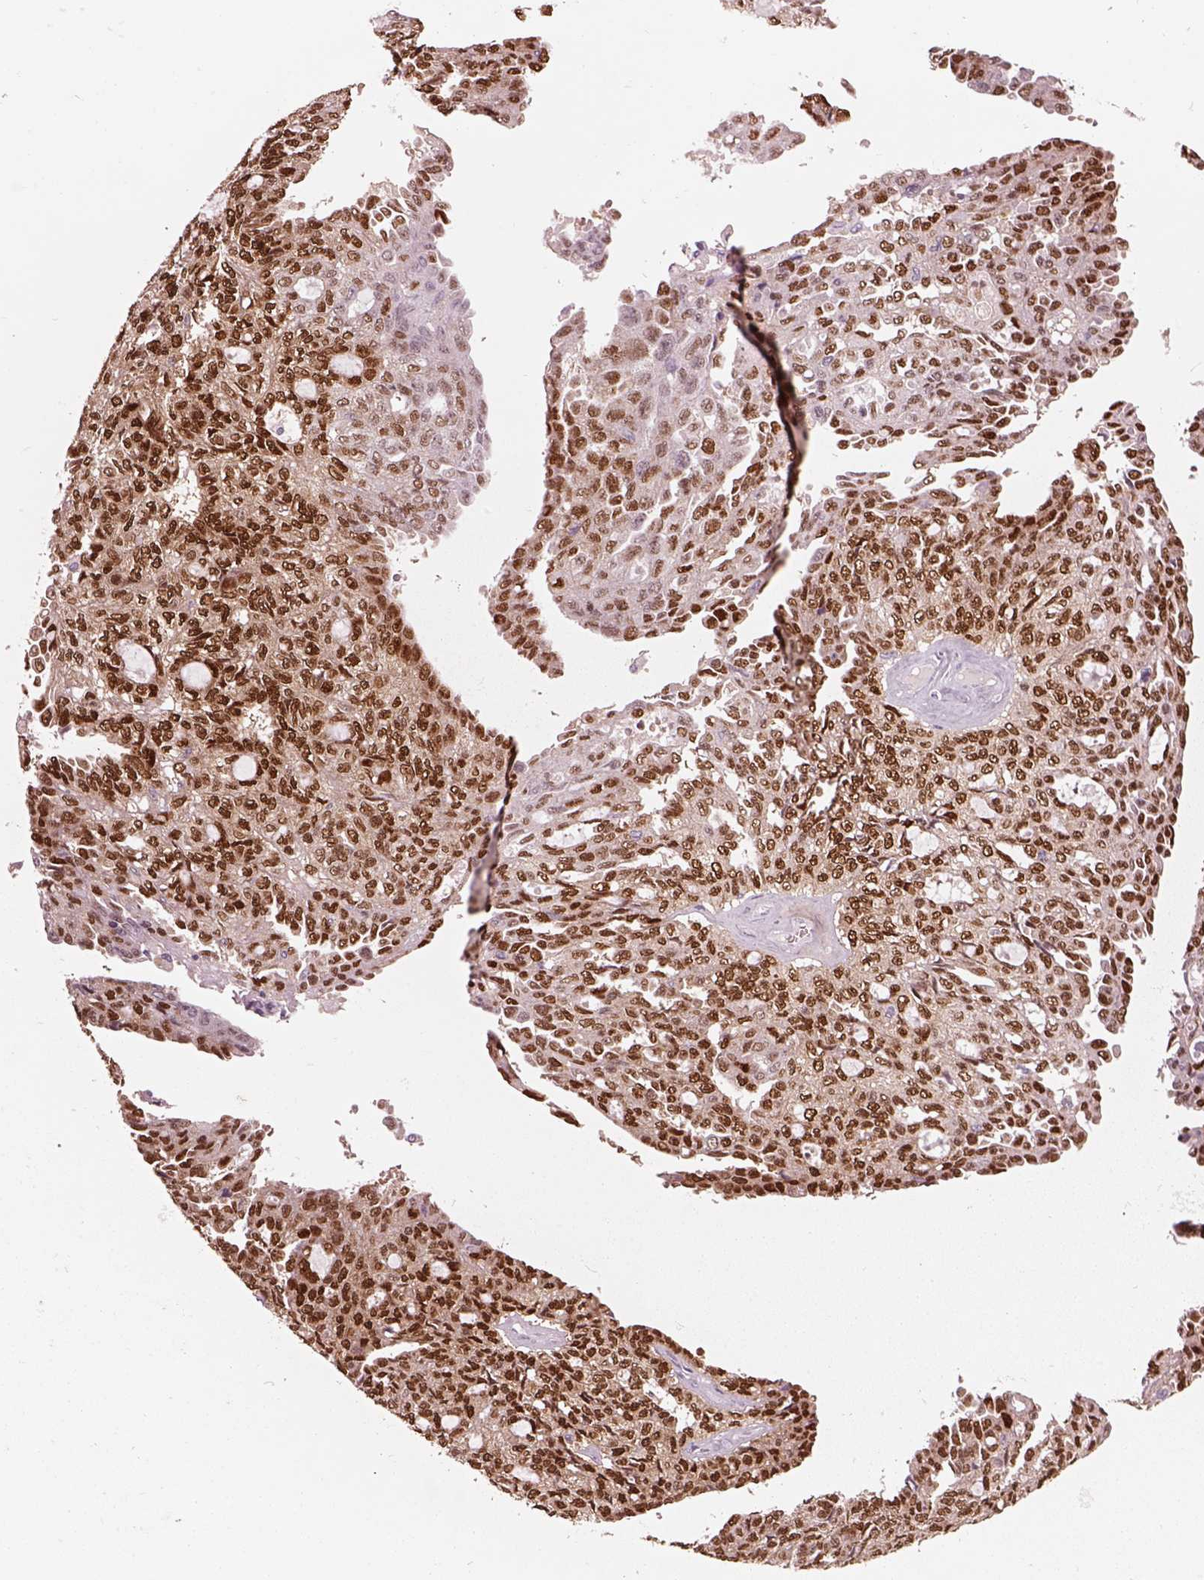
{"staining": {"intensity": "strong", "quantity": ">75%", "location": "nuclear"}, "tissue": "ovarian cancer", "cell_type": "Tumor cells", "image_type": "cancer", "snomed": [{"axis": "morphology", "description": "Cystadenocarcinoma, serous, NOS"}, {"axis": "topography", "description": "Ovary"}], "caption": "There is high levels of strong nuclear expression in tumor cells of ovarian cancer (serous cystadenocarcinoma), as demonstrated by immunohistochemical staining (brown color).", "gene": "SOX9", "patient": {"sex": "female", "age": 71}}